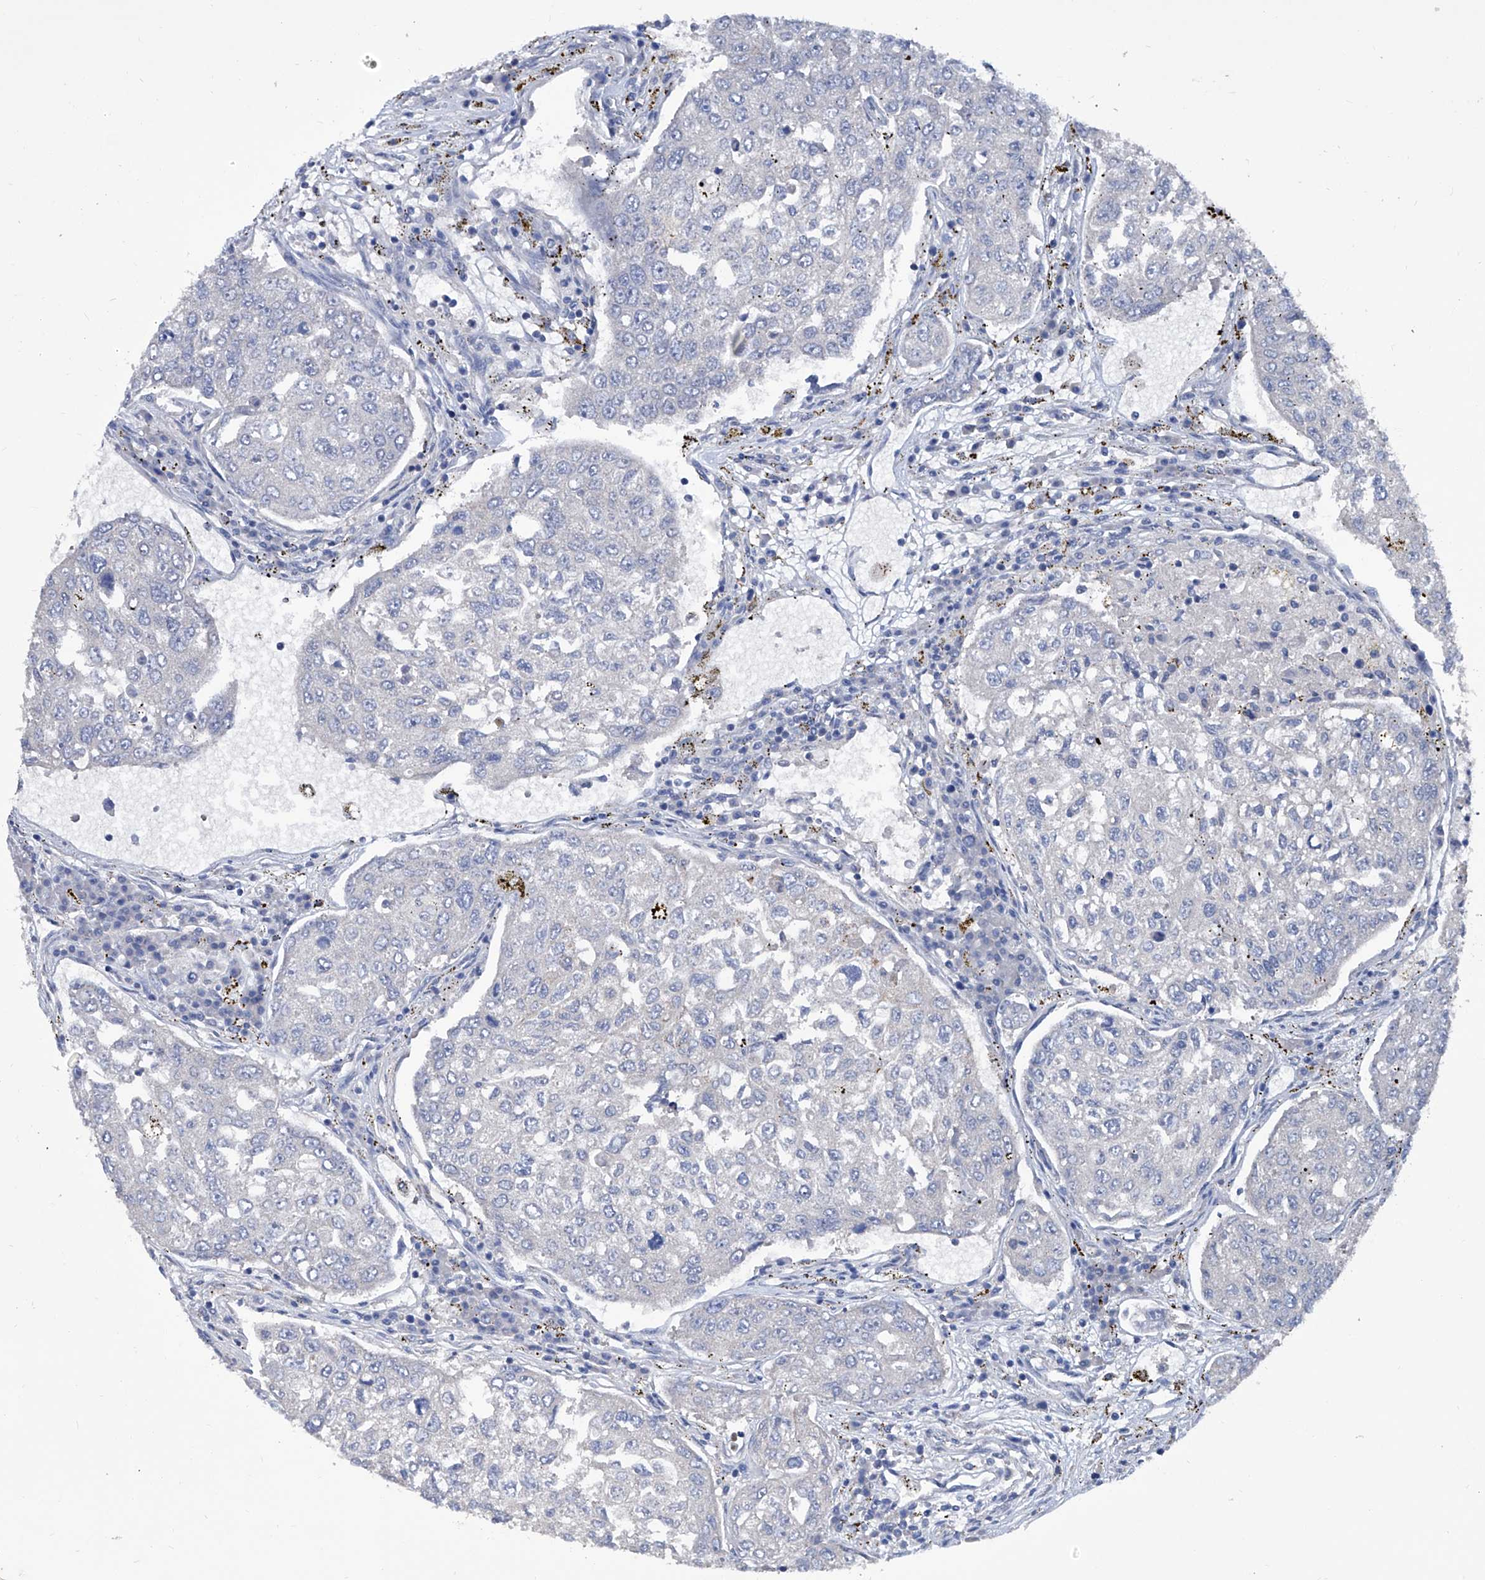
{"staining": {"intensity": "negative", "quantity": "none", "location": "none"}, "tissue": "urothelial cancer", "cell_type": "Tumor cells", "image_type": "cancer", "snomed": [{"axis": "morphology", "description": "Urothelial carcinoma, High grade"}, {"axis": "topography", "description": "Lymph node"}, {"axis": "topography", "description": "Urinary bladder"}], "caption": "An immunohistochemistry photomicrograph of urothelial carcinoma (high-grade) is shown. There is no staining in tumor cells of urothelial carcinoma (high-grade). The staining is performed using DAB brown chromogen with nuclei counter-stained in using hematoxylin.", "gene": "KLHL17", "patient": {"sex": "male", "age": 51}}